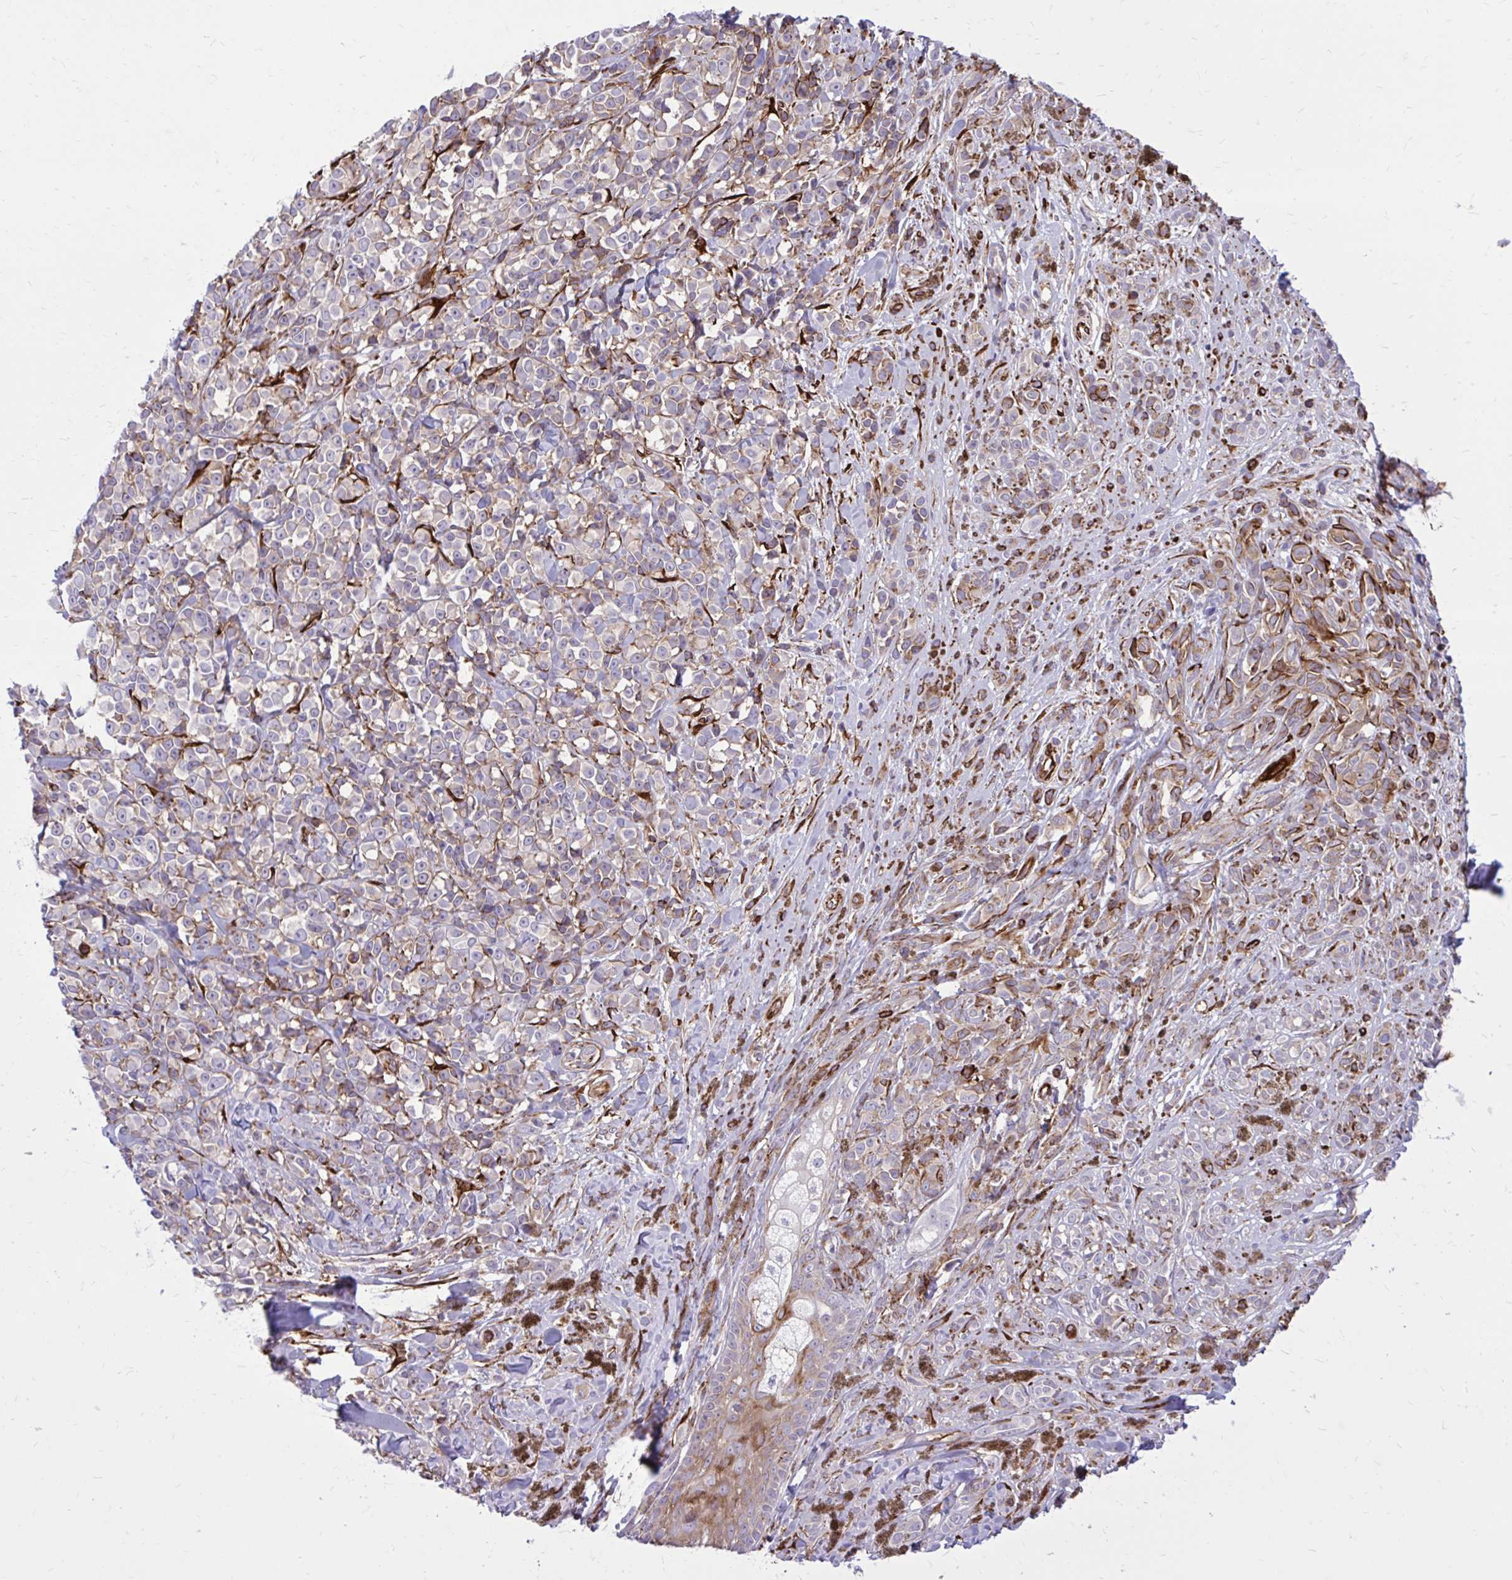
{"staining": {"intensity": "weak", "quantity": "<25%", "location": "cytoplasmic/membranous"}, "tissue": "melanoma", "cell_type": "Tumor cells", "image_type": "cancer", "snomed": [{"axis": "morphology", "description": "Malignant melanoma, NOS"}, {"axis": "topography", "description": "Skin"}], "caption": "This is a micrograph of IHC staining of malignant melanoma, which shows no expression in tumor cells. (Brightfield microscopy of DAB immunohistochemistry (IHC) at high magnification).", "gene": "BEND5", "patient": {"sex": "male", "age": 85}}